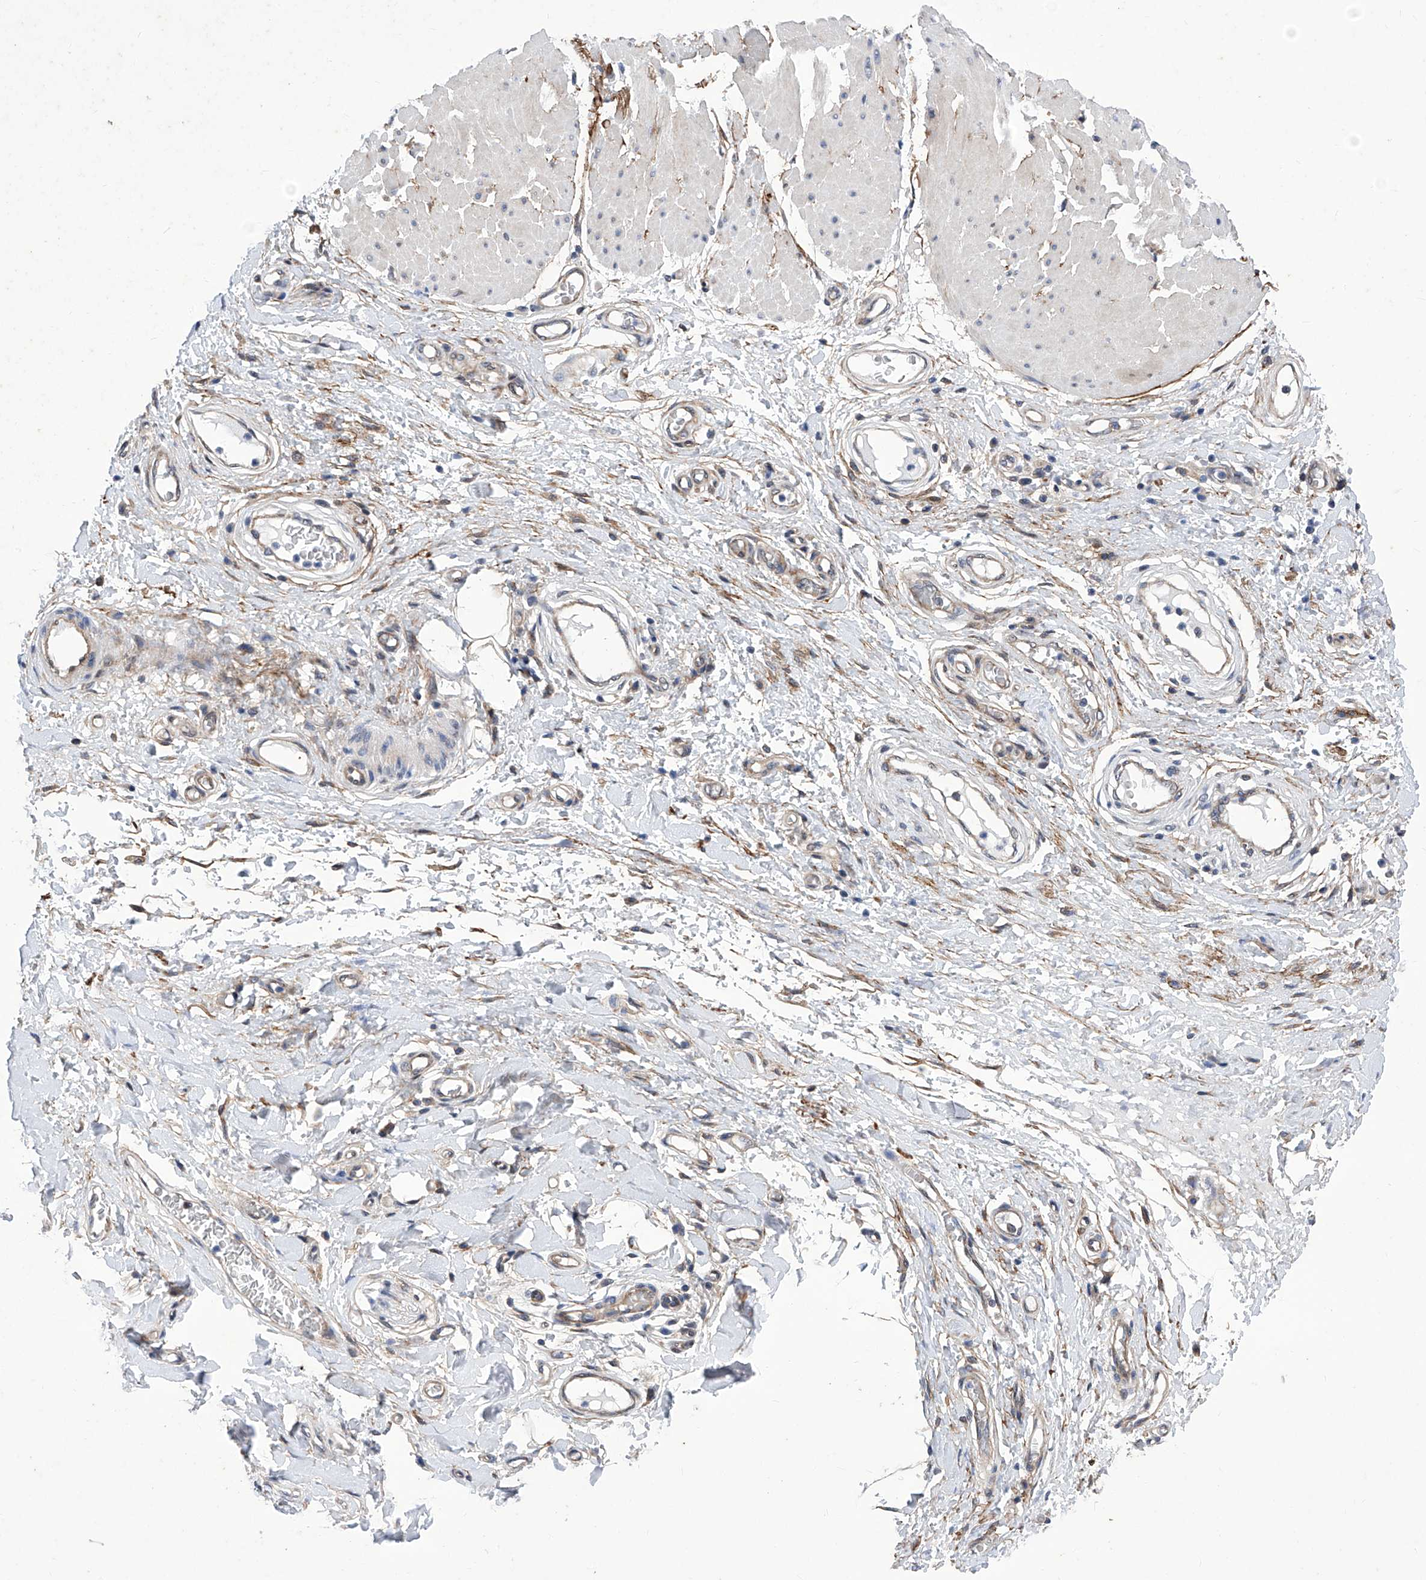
{"staining": {"intensity": "moderate", "quantity": ">75%", "location": "cytoplasmic/membranous"}, "tissue": "adipose tissue", "cell_type": "Adipocytes", "image_type": "normal", "snomed": [{"axis": "morphology", "description": "Normal tissue, NOS"}, {"axis": "morphology", "description": "Adenocarcinoma, NOS"}, {"axis": "topography", "description": "Esophagus"}, {"axis": "topography", "description": "Stomach, upper"}, {"axis": "topography", "description": "Peripheral nerve tissue"}], "caption": "Brown immunohistochemical staining in normal adipose tissue exhibits moderate cytoplasmic/membranous positivity in about >75% of adipocytes. (DAB (3,3'-diaminobenzidine) IHC, brown staining for protein, blue staining for nuclei).", "gene": "KTI12", "patient": {"sex": "male", "age": 62}}